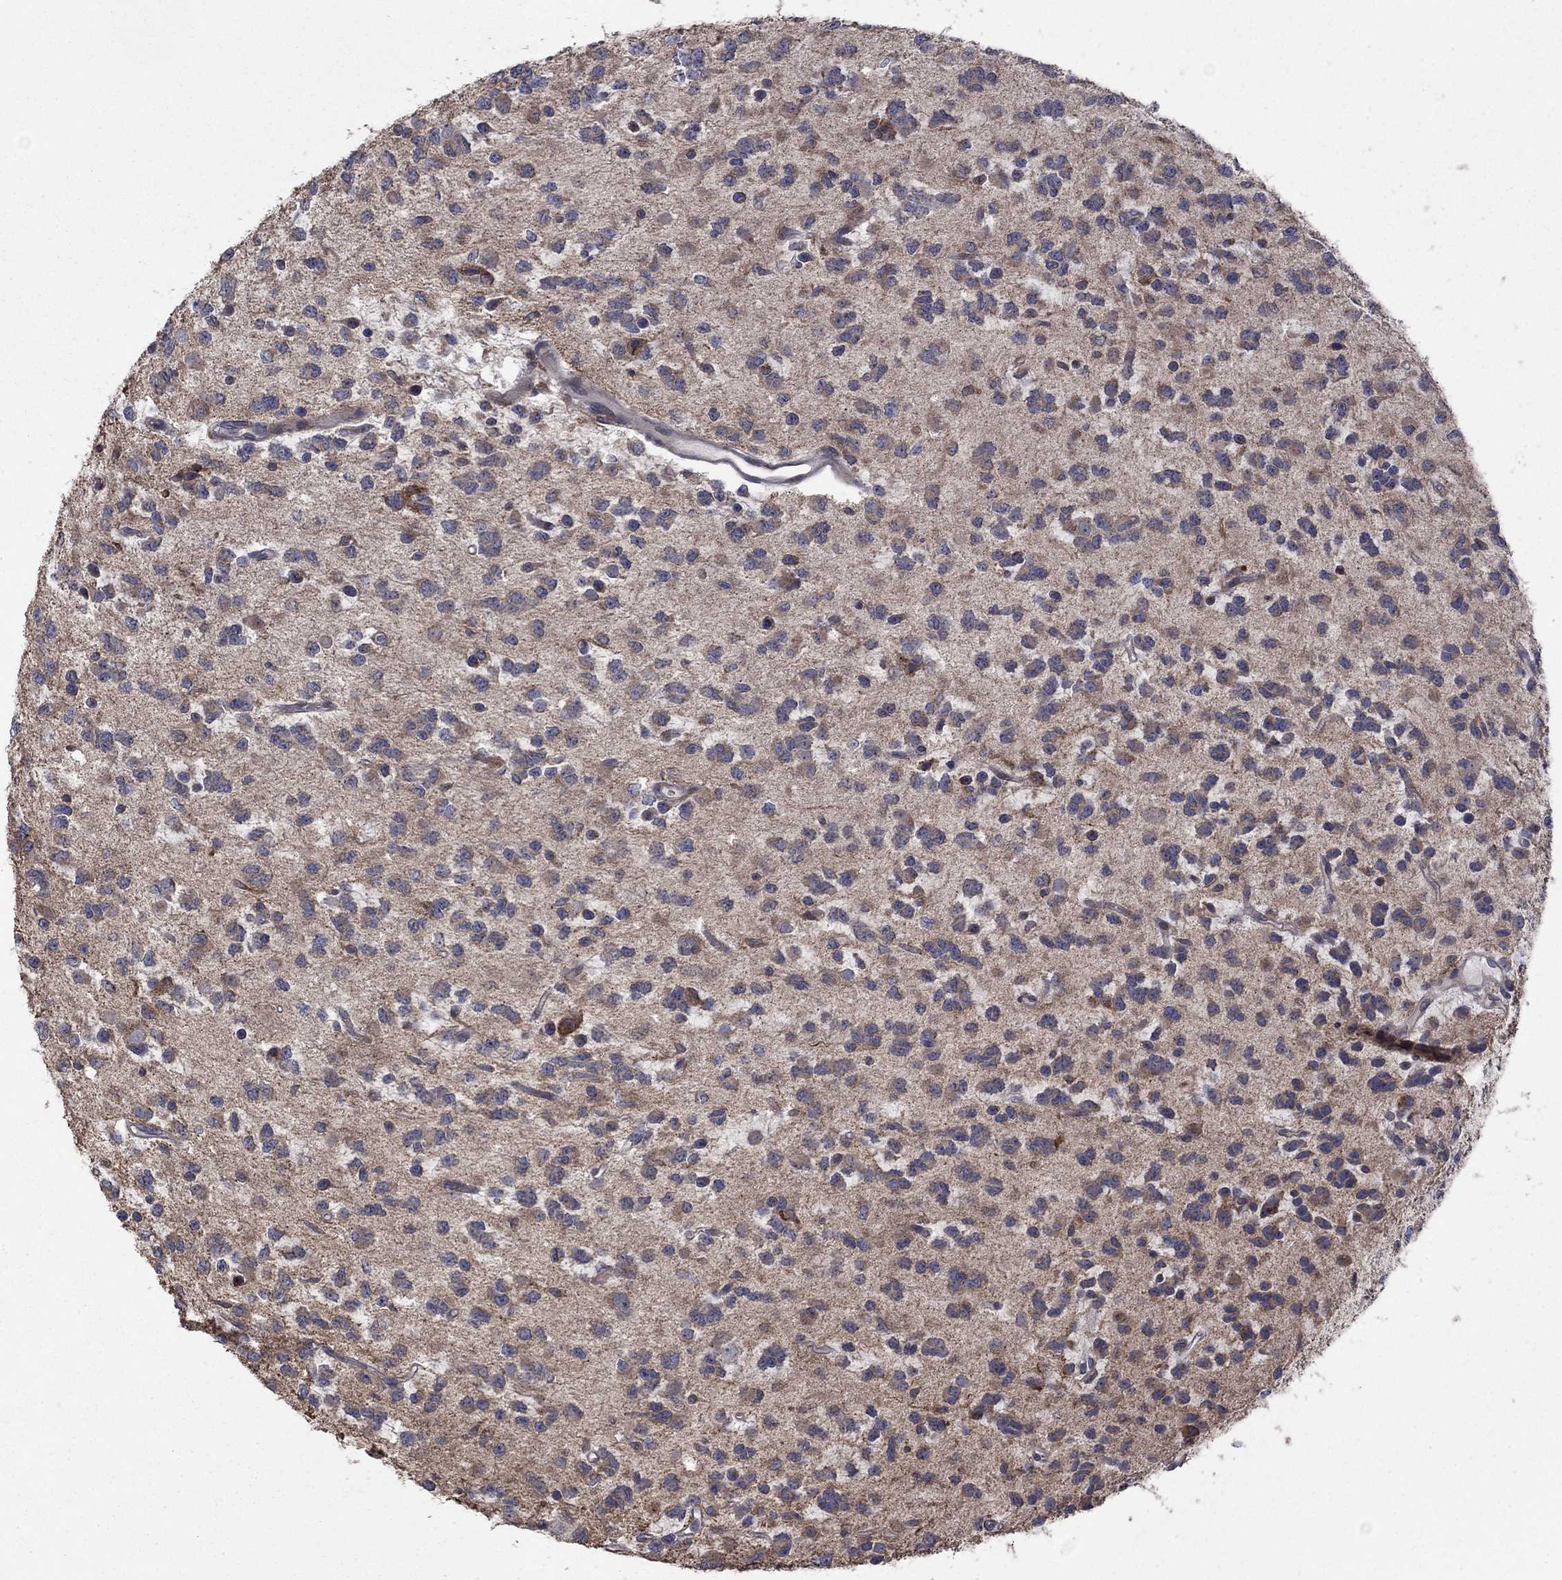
{"staining": {"intensity": "negative", "quantity": "none", "location": "none"}, "tissue": "glioma", "cell_type": "Tumor cells", "image_type": "cancer", "snomed": [{"axis": "morphology", "description": "Glioma, malignant, Low grade"}, {"axis": "topography", "description": "Brain"}], "caption": "Tumor cells show no significant positivity in malignant glioma (low-grade).", "gene": "MEA1", "patient": {"sex": "female", "age": 45}}